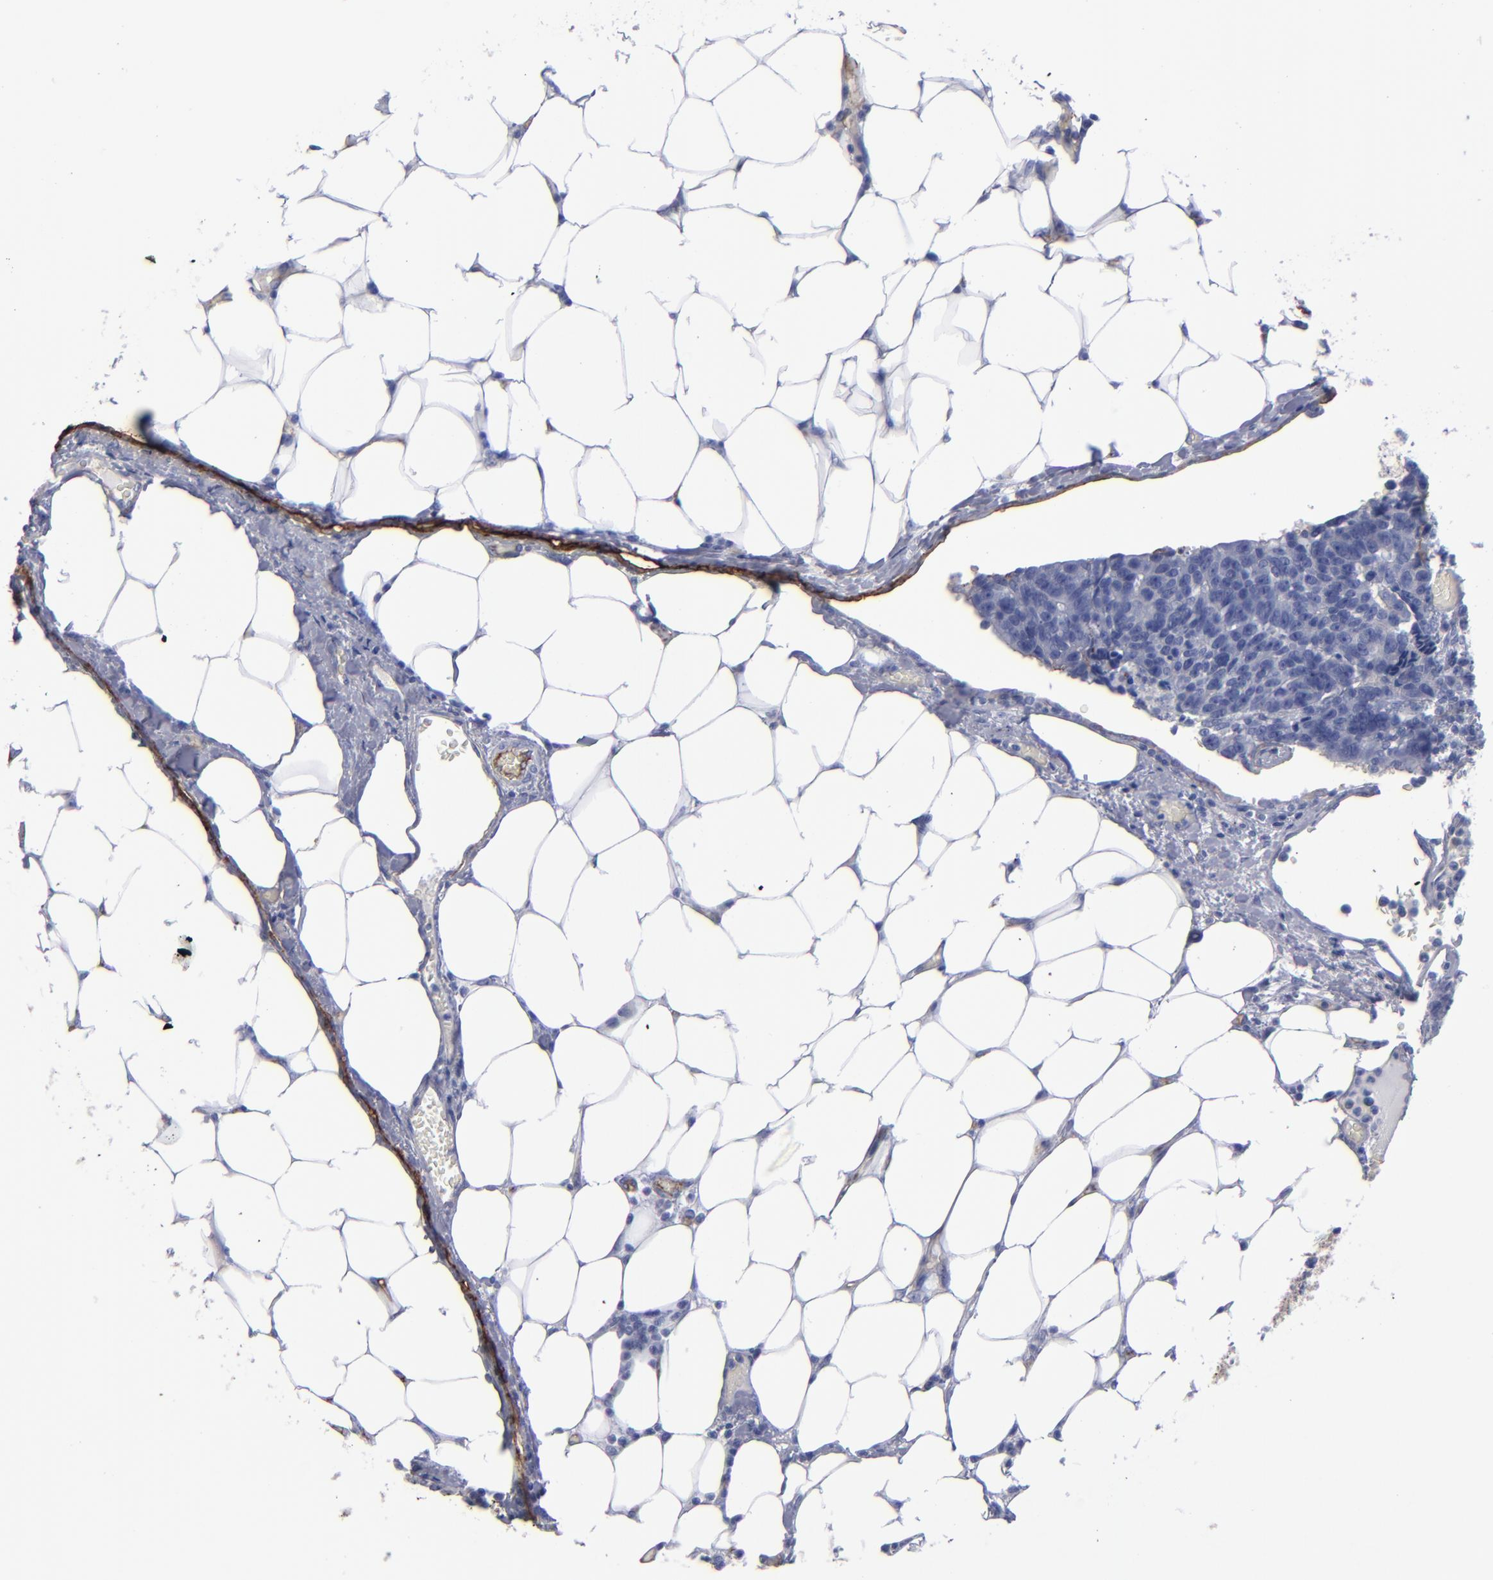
{"staining": {"intensity": "negative", "quantity": "none", "location": "none"}, "tissue": "colorectal cancer", "cell_type": "Tumor cells", "image_type": "cancer", "snomed": [{"axis": "morphology", "description": "Adenocarcinoma, NOS"}, {"axis": "topography", "description": "Colon"}], "caption": "DAB immunohistochemical staining of colorectal adenocarcinoma shows no significant staining in tumor cells. Nuclei are stained in blue.", "gene": "TM4SF1", "patient": {"sex": "female", "age": 86}}